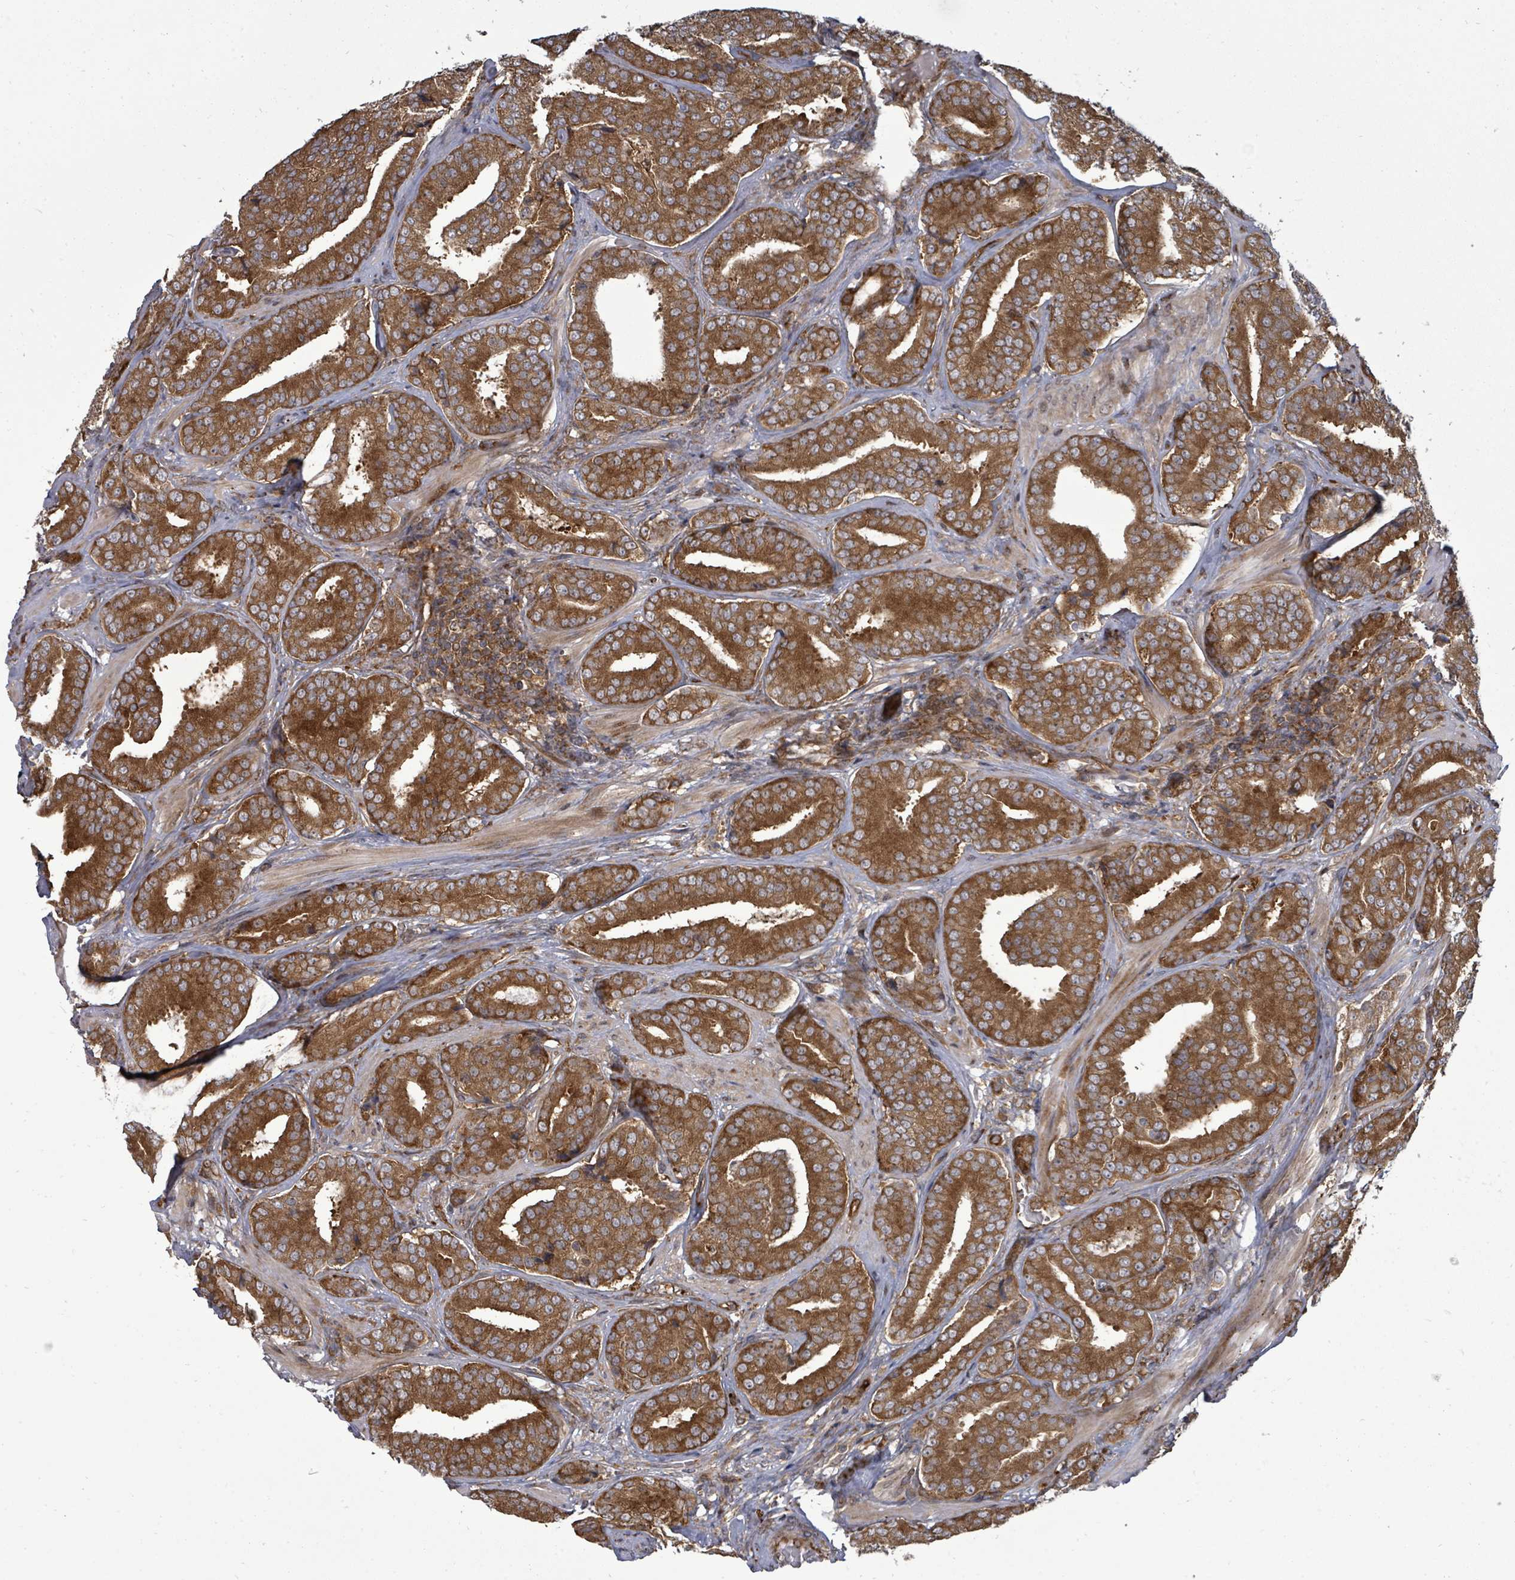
{"staining": {"intensity": "strong", "quantity": ">75%", "location": "cytoplasmic/membranous"}, "tissue": "prostate cancer", "cell_type": "Tumor cells", "image_type": "cancer", "snomed": [{"axis": "morphology", "description": "Adenocarcinoma, High grade"}, {"axis": "topography", "description": "Prostate"}], "caption": "Immunohistochemistry (IHC) histopathology image of neoplastic tissue: human high-grade adenocarcinoma (prostate) stained using immunohistochemistry reveals high levels of strong protein expression localized specifically in the cytoplasmic/membranous of tumor cells, appearing as a cytoplasmic/membranous brown color.", "gene": "EIF3C", "patient": {"sex": "male", "age": 63}}